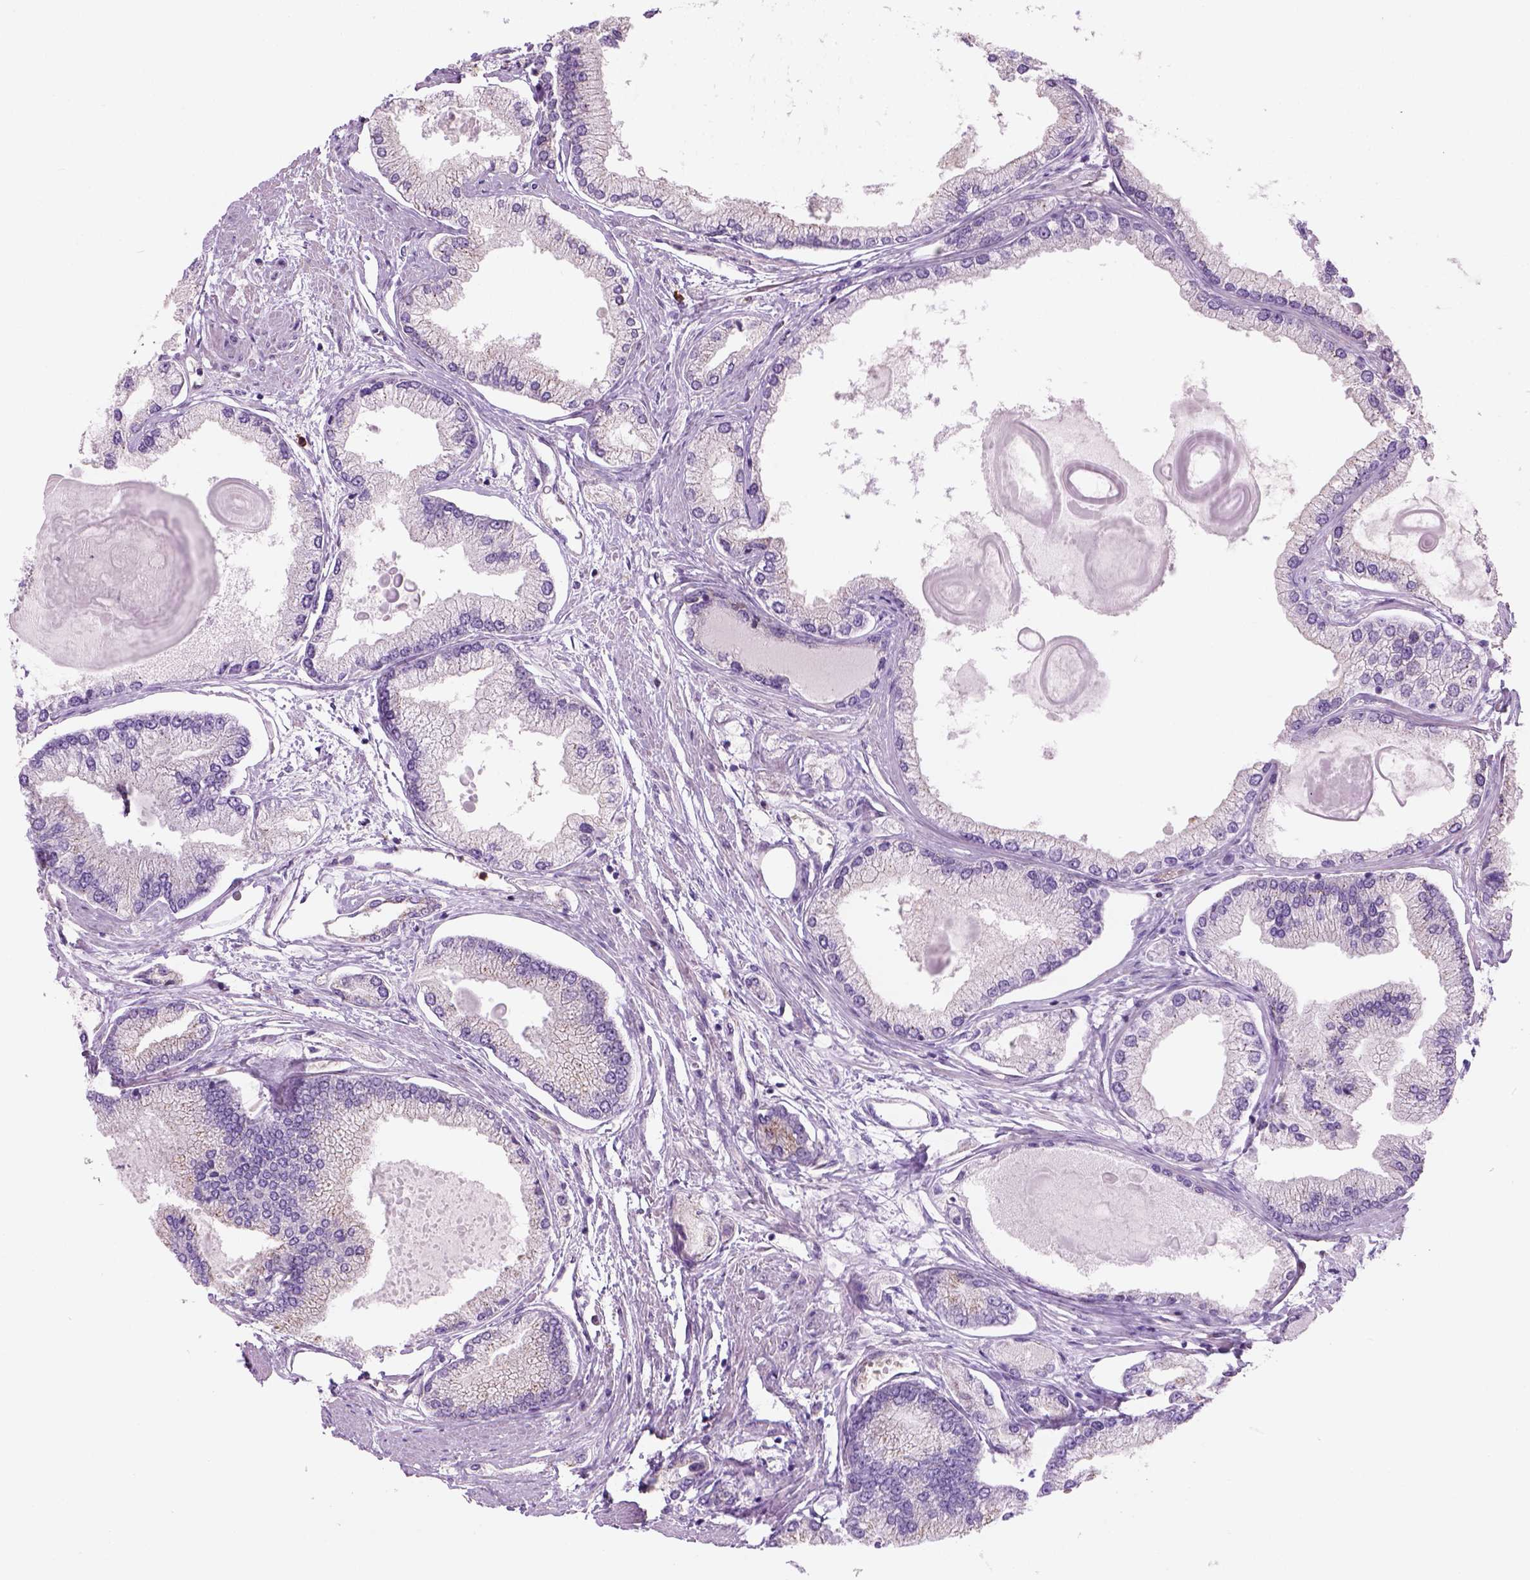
{"staining": {"intensity": "negative", "quantity": "none", "location": "none"}, "tissue": "prostate cancer", "cell_type": "Tumor cells", "image_type": "cancer", "snomed": [{"axis": "morphology", "description": "Adenocarcinoma, High grade"}, {"axis": "topography", "description": "Prostate"}], "caption": "Immunohistochemical staining of human prostate cancer (high-grade adenocarcinoma) displays no significant staining in tumor cells.", "gene": "CD84", "patient": {"sex": "male", "age": 68}}